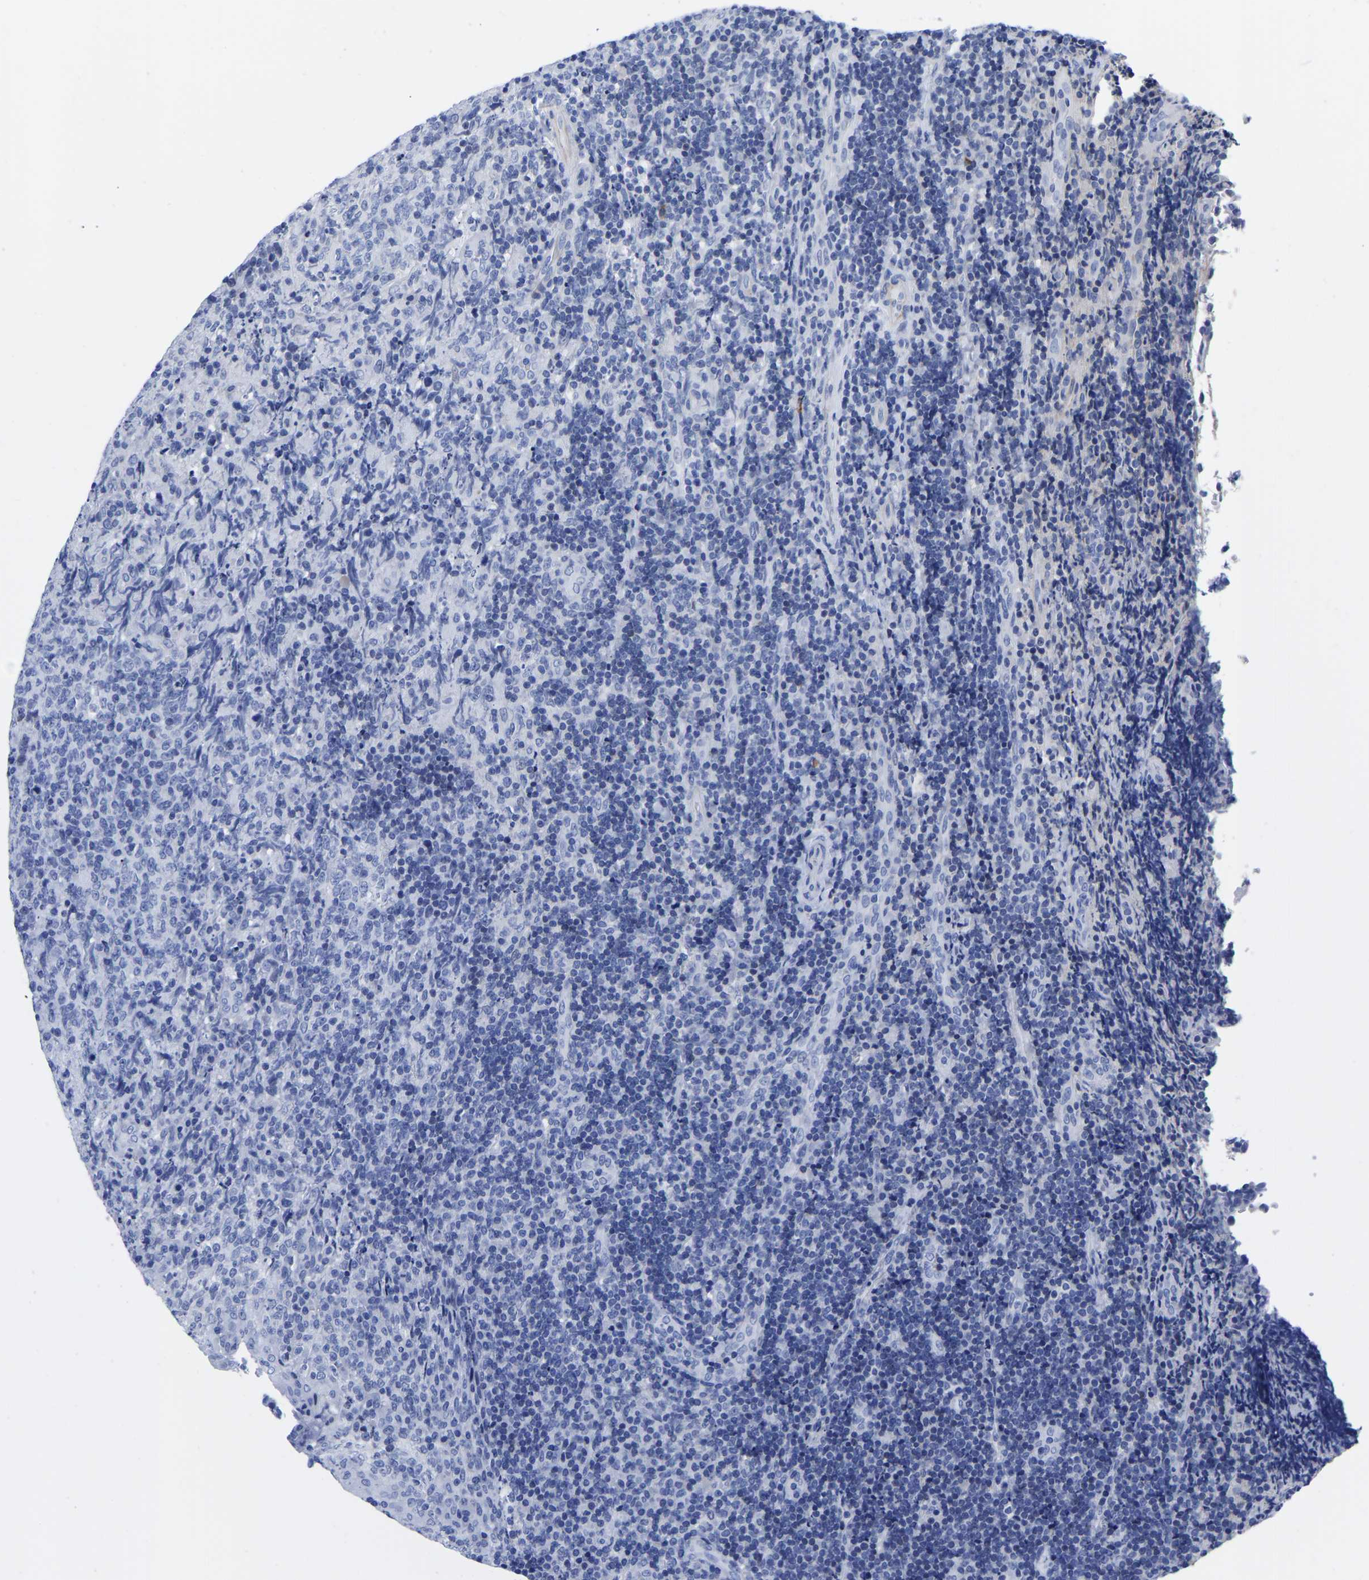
{"staining": {"intensity": "negative", "quantity": "none", "location": "none"}, "tissue": "lymphoma", "cell_type": "Tumor cells", "image_type": "cancer", "snomed": [{"axis": "morphology", "description": "Malignant lymphoma, non-Hodgkin's type, High grade"}, {"axis": "topography", "description": "Tonsil"}], "caption": "Tumor cells are negative for protein expression in human high-grade malignant lymphoma, non-Hodgkin's type.", "gene": "GPA33", "patient": {"sex": "female", "age": 36}}